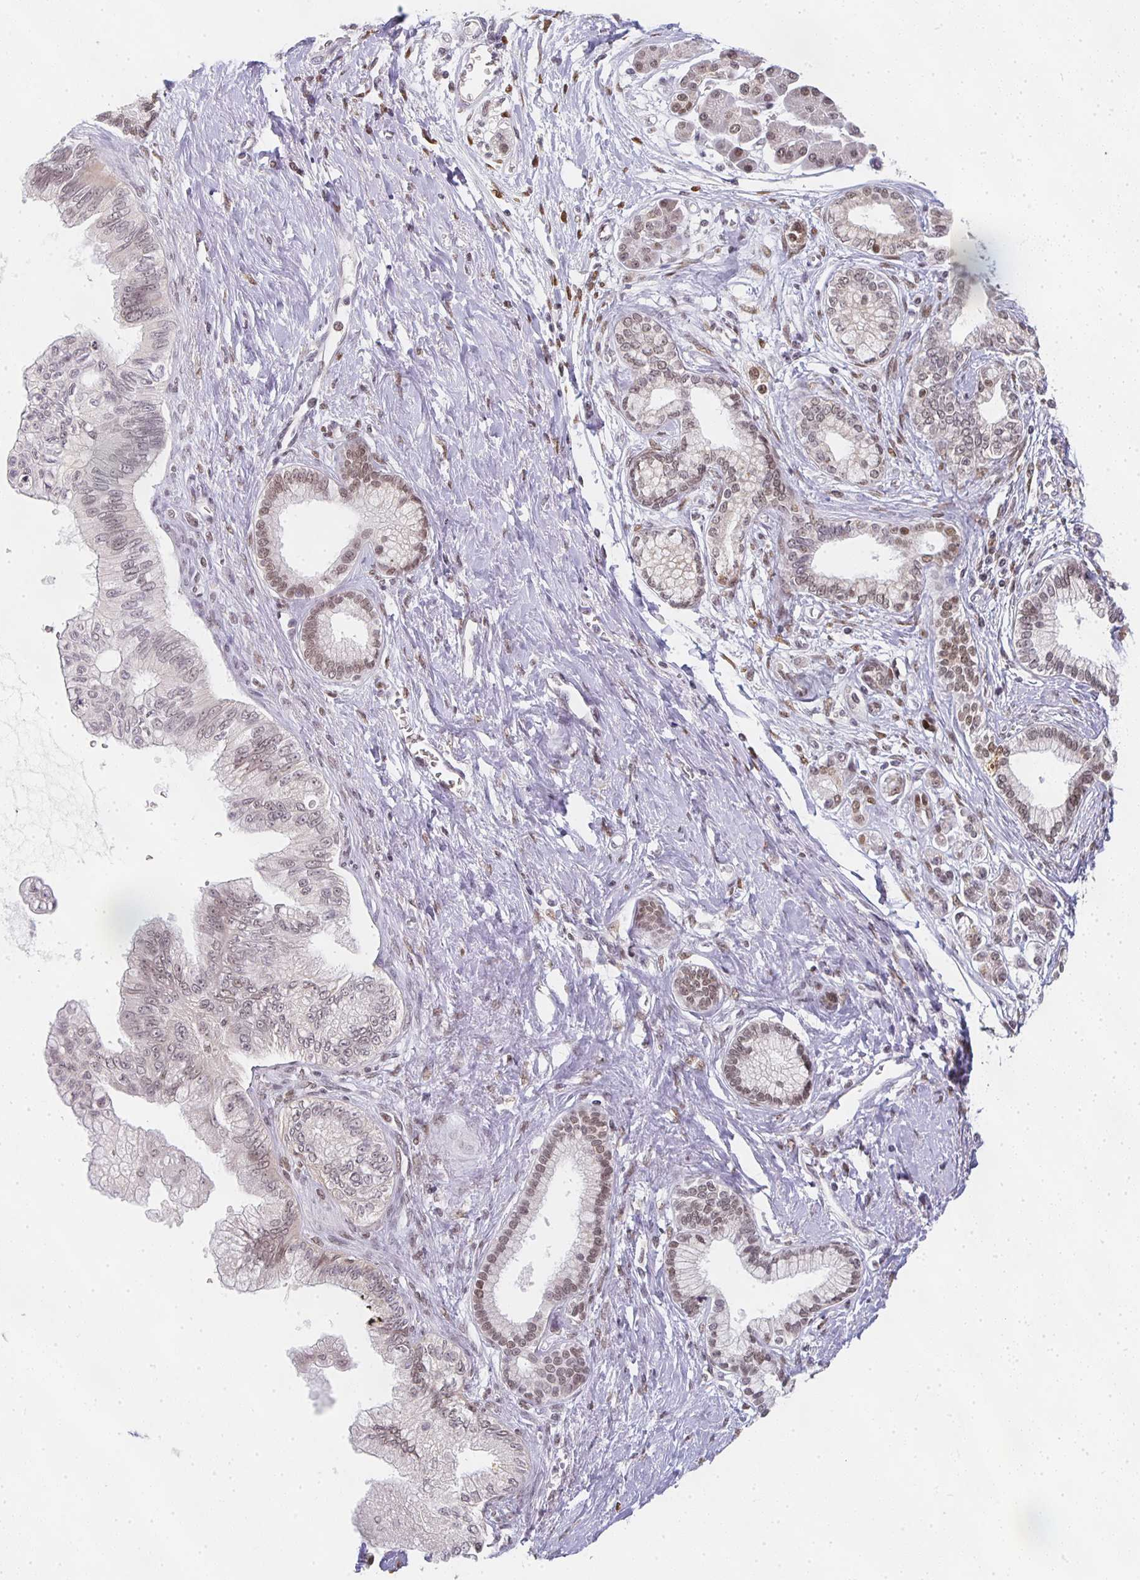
{"staining": {"intensity": "weak", "quantity": "<25%", "location": "nuclear"}, "tissue": "pancreatic cancer", "cell_type": "Tumor cells", "image_type": "cancer", "snomed": [{"axis": "morphology", "description": "Adenocarcinoma, NOS"}, {"axis": "topography", "description": "Pancreas"}], "caption": "The photomicrograph demonstrates no significant positivity in tumor cells of adenocarcinoma (pancreatic). The staining is performed using DAB brown chromogen with nuclei counter-stained in using hematoxylin.", "gene": "SMARCA2", "patient": {"sex": "female", "age": 77}}